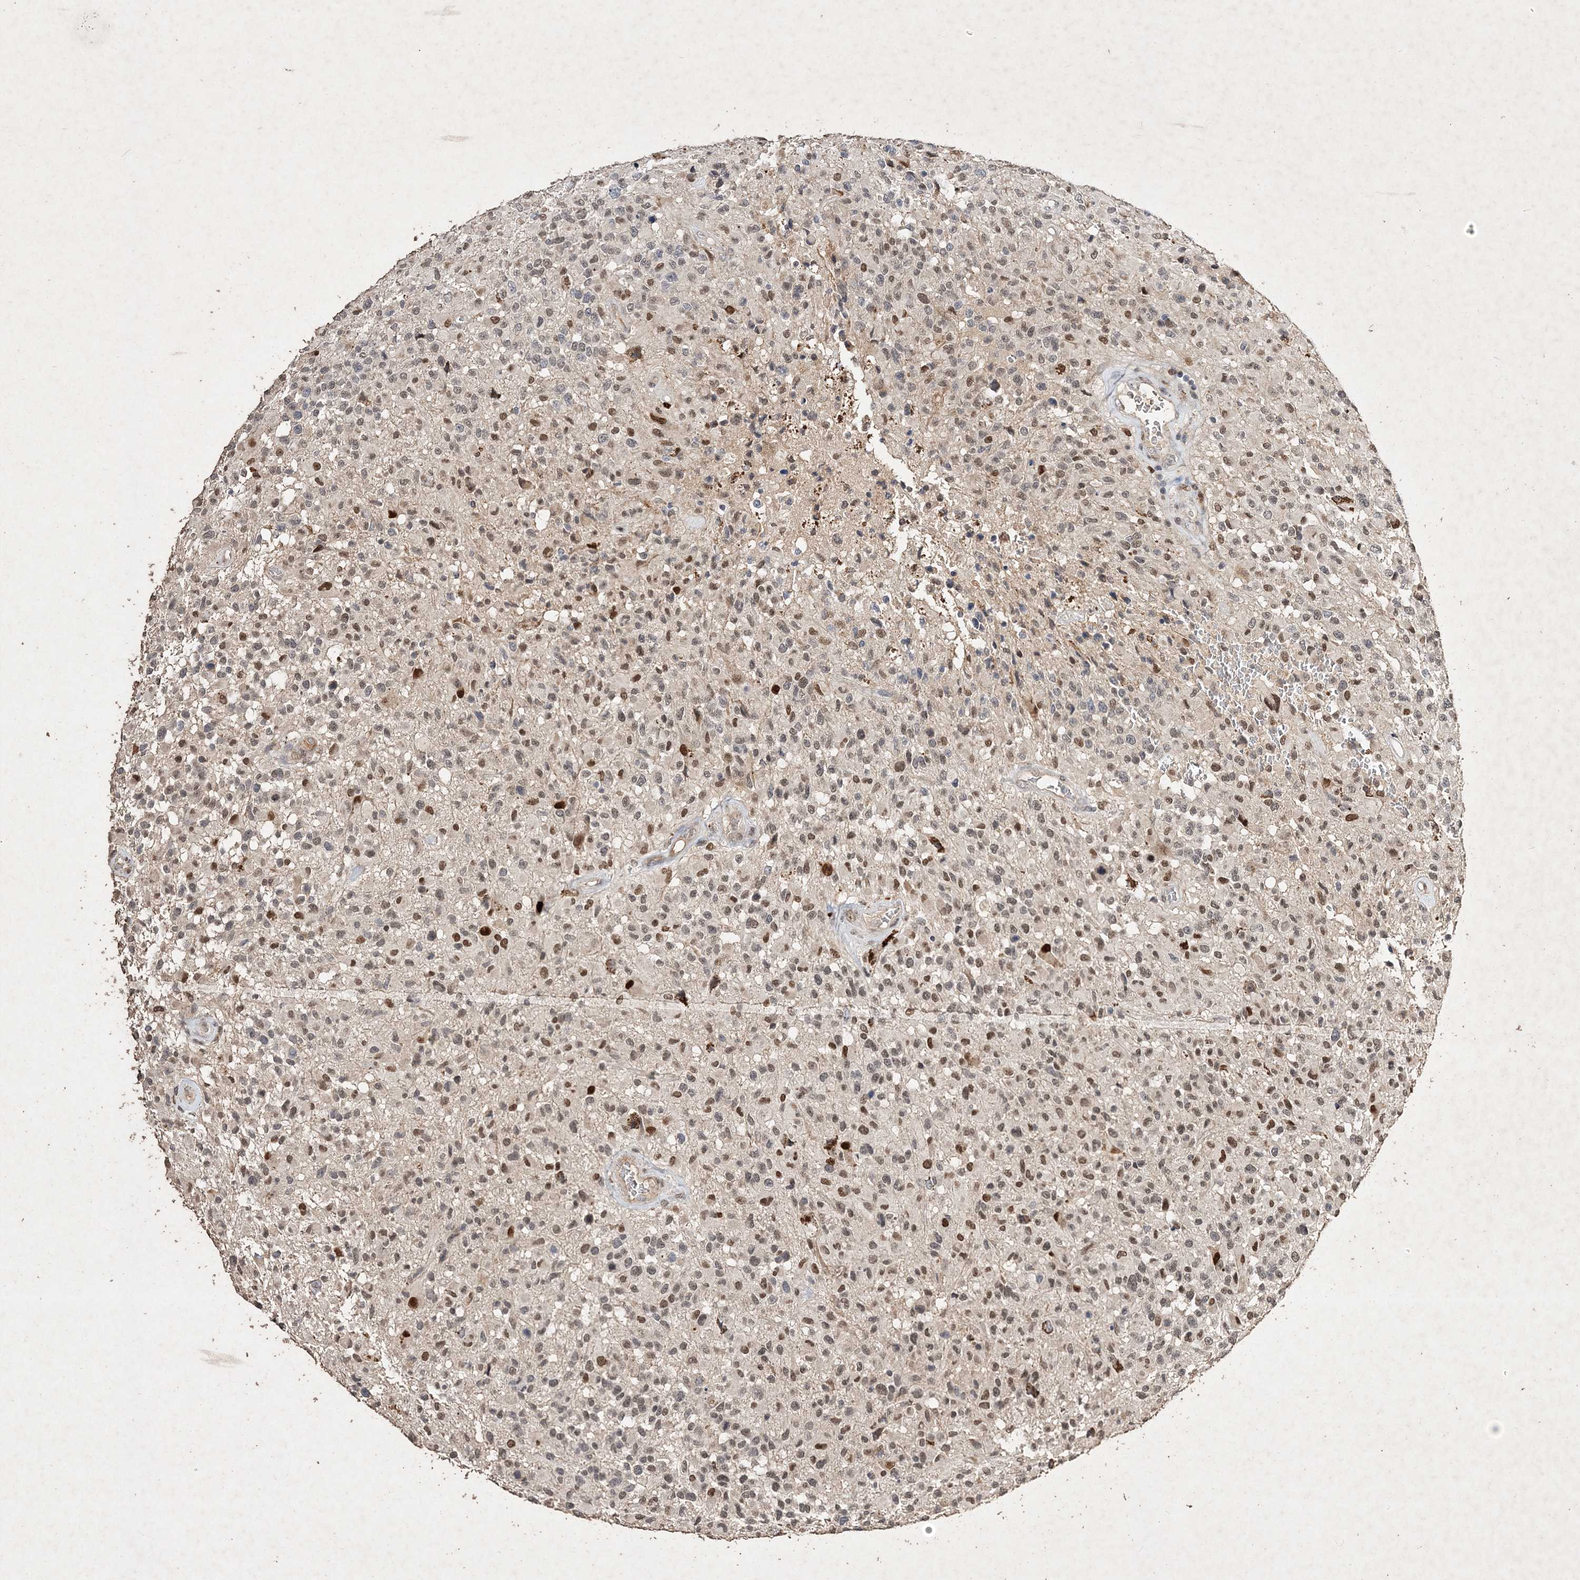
{"staining": {"intensity": "moderate", "quantity": ">75%", "location": "nuclear"}, "tissue": "glioma", "cell_type": "Tumor cells", "image_type": "cancer", "snomed": [{"axis": "morphology", "description": "Glioma, malignant, High grade"}, {"axis": "morphology", "description": "Glioblastoma, NOS"}, {"axis": "topography", "description": "Brain"}], "caption": "Tumor cells exhibit medium levels of moderate nuclear positivity in approximately >75% of cells in glioma.", "gene": "C3orf38", "patient": {"sex": "male", "age": 60}}